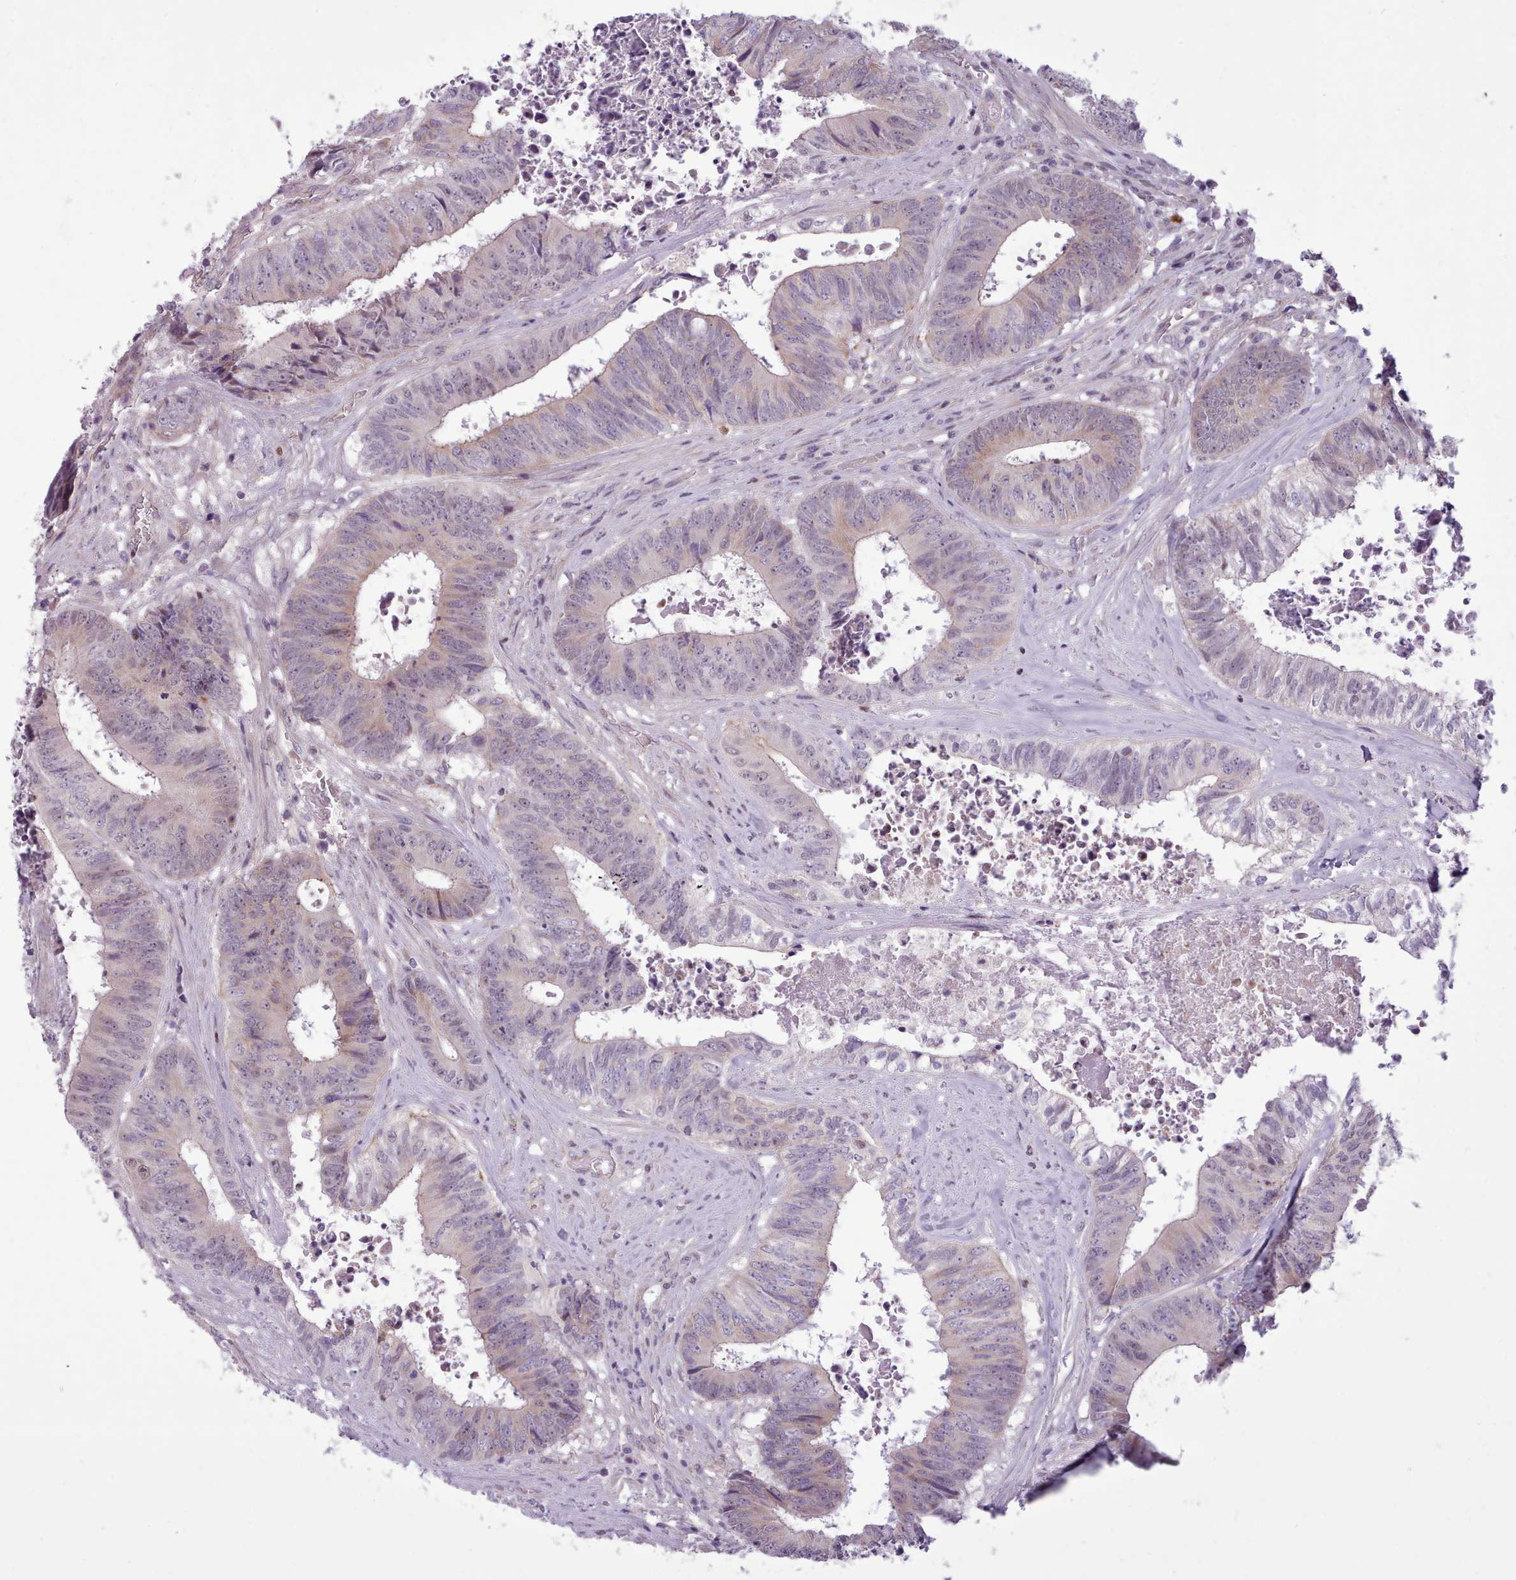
{"staining": {"intensity": "weak", "quantity": "25%-75%", "location": "cytoplasmic/membranous"}, "tissue": "colorectal cancer", "cell_type": "Tumor cells", "image_type": "cancer", "snomed": [{"axis": "morphology", "description": "Adenocarcinoma, NOS"}, {"axis": "topography", "description": "Rectum"}], "caption": "Tumor cells show low levels of weak cytoplasmic/membranous staining in approximately 25%-75% of cells in colorectal cancer (adenocarcinoma). (Stains: DAB in brown, nuclei in blue, Microscopy: brightfield microscopy at high magnification).", "gene": "SLURP1", "patient": {"sex": "male", "age": 72}}